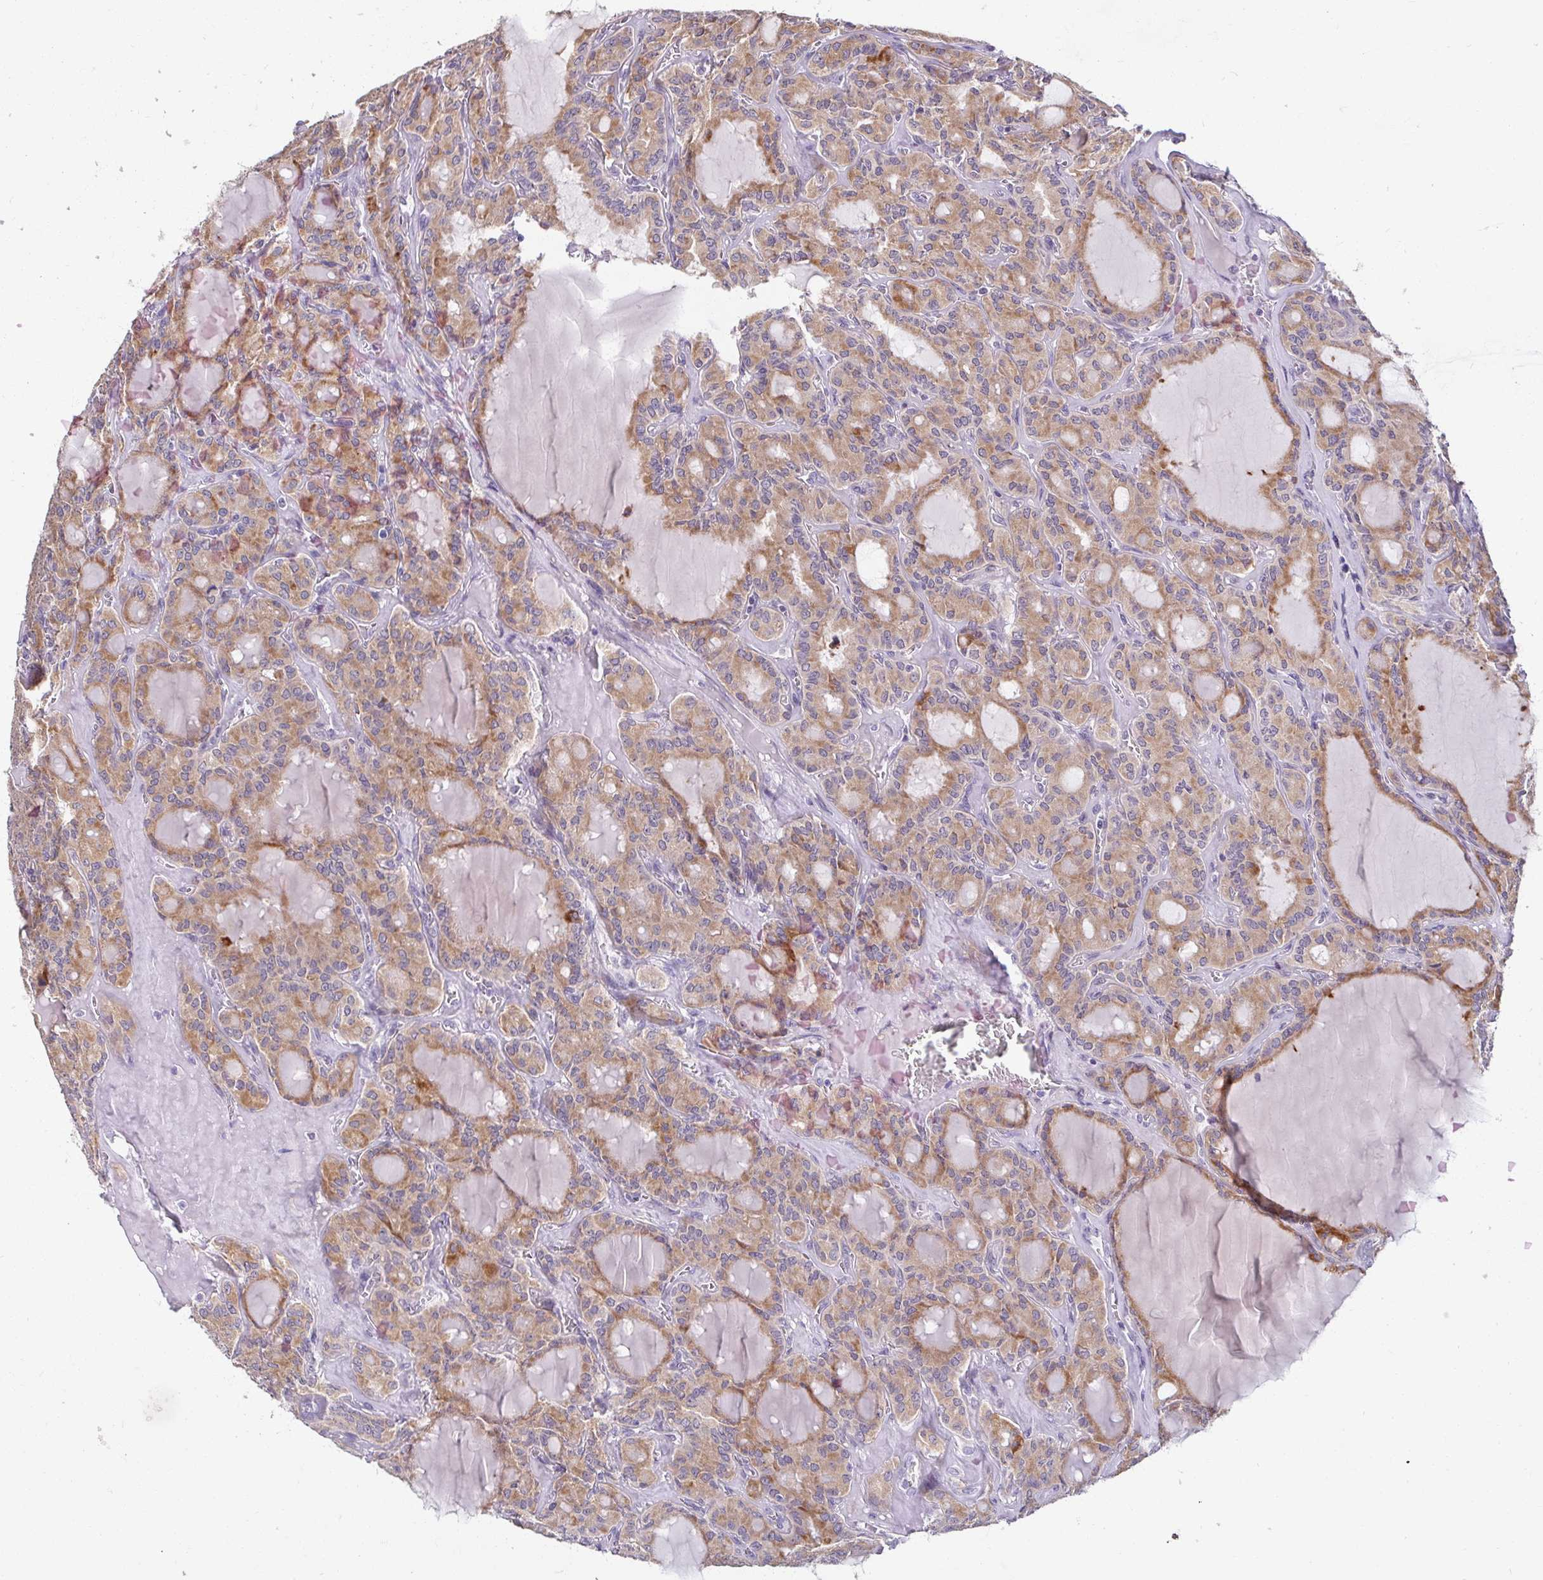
{"staining": {"intensity": "moderate", "quantity": ">75%", "location": "cytoplasmic/membranous"}, "tissue": "thyroid cancer", "cell_type": "Tumor cells", "image_type": "cancer", "snomed": [{"axis": "morphology", "description": "Papillary adenocarcinoma, NOS"}, {"axis": "topography", "description": "Thyroid gland"}], "caption": "Moderate cytoplasmic/membranous protein expression is identified in approximately >75% of tumor cells in thyroid cancer.", "gene": "DDN", "patient": {"sex": "male", "age": 87}}